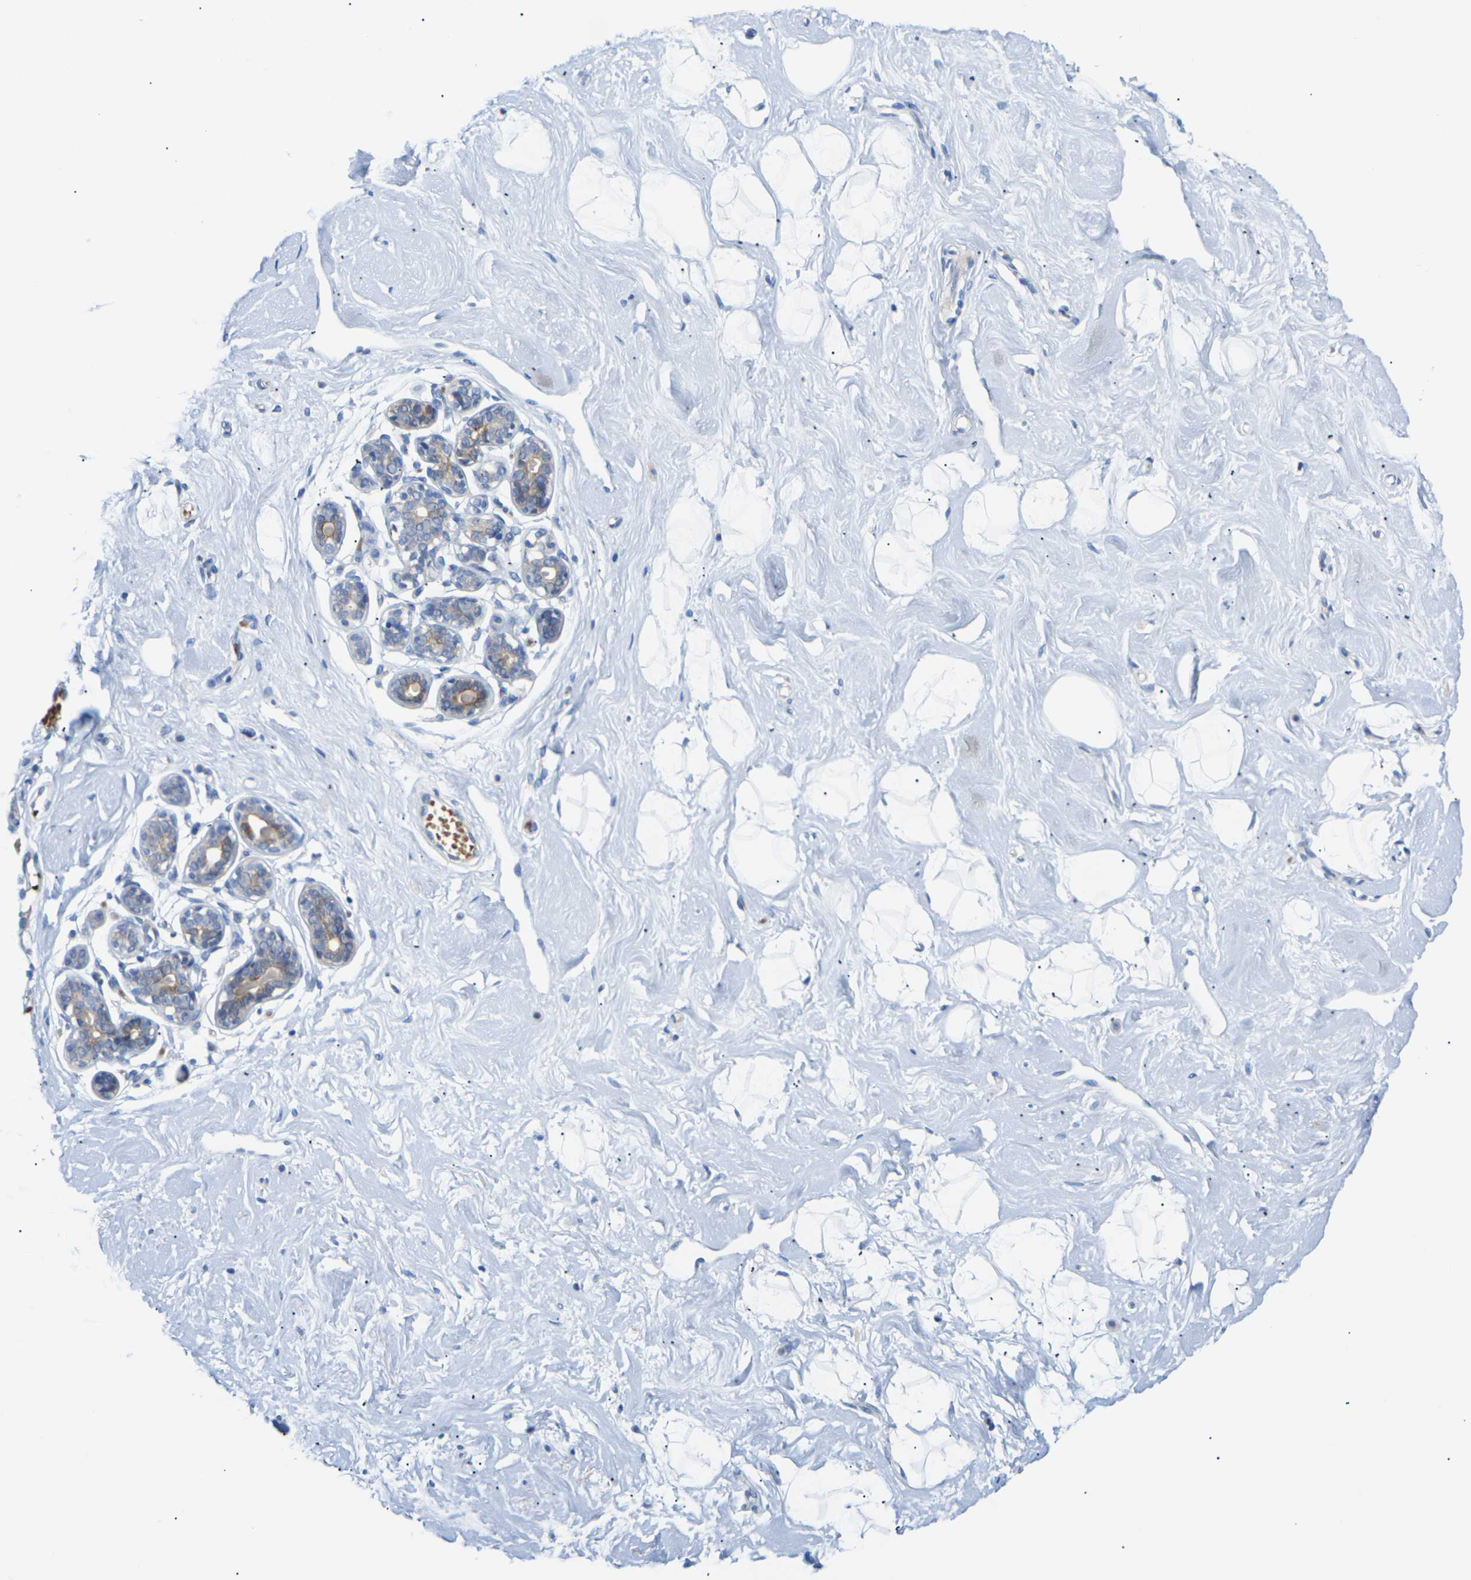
{"staining": {"intensity": "negative", "quantity": "none", "location": "none"}, "tissue": "breast", "cell_type": "Adipocytes", "image_type": "normal", "snomed": [{"axis": "morphology", "description": "Normal tissue, NOS"}, {"axis": "topography", "description": "Breast"}], "caption": "A histopathology image of breast stained for a protein exhibits no brown staining in adipocytes. (DAB (3,3'-diaminobenzidine) IHC visualized using brightfield microscopy, high magnification).", "gene": "TMCO4", "patient": {"sex": "female", "age": 23}}